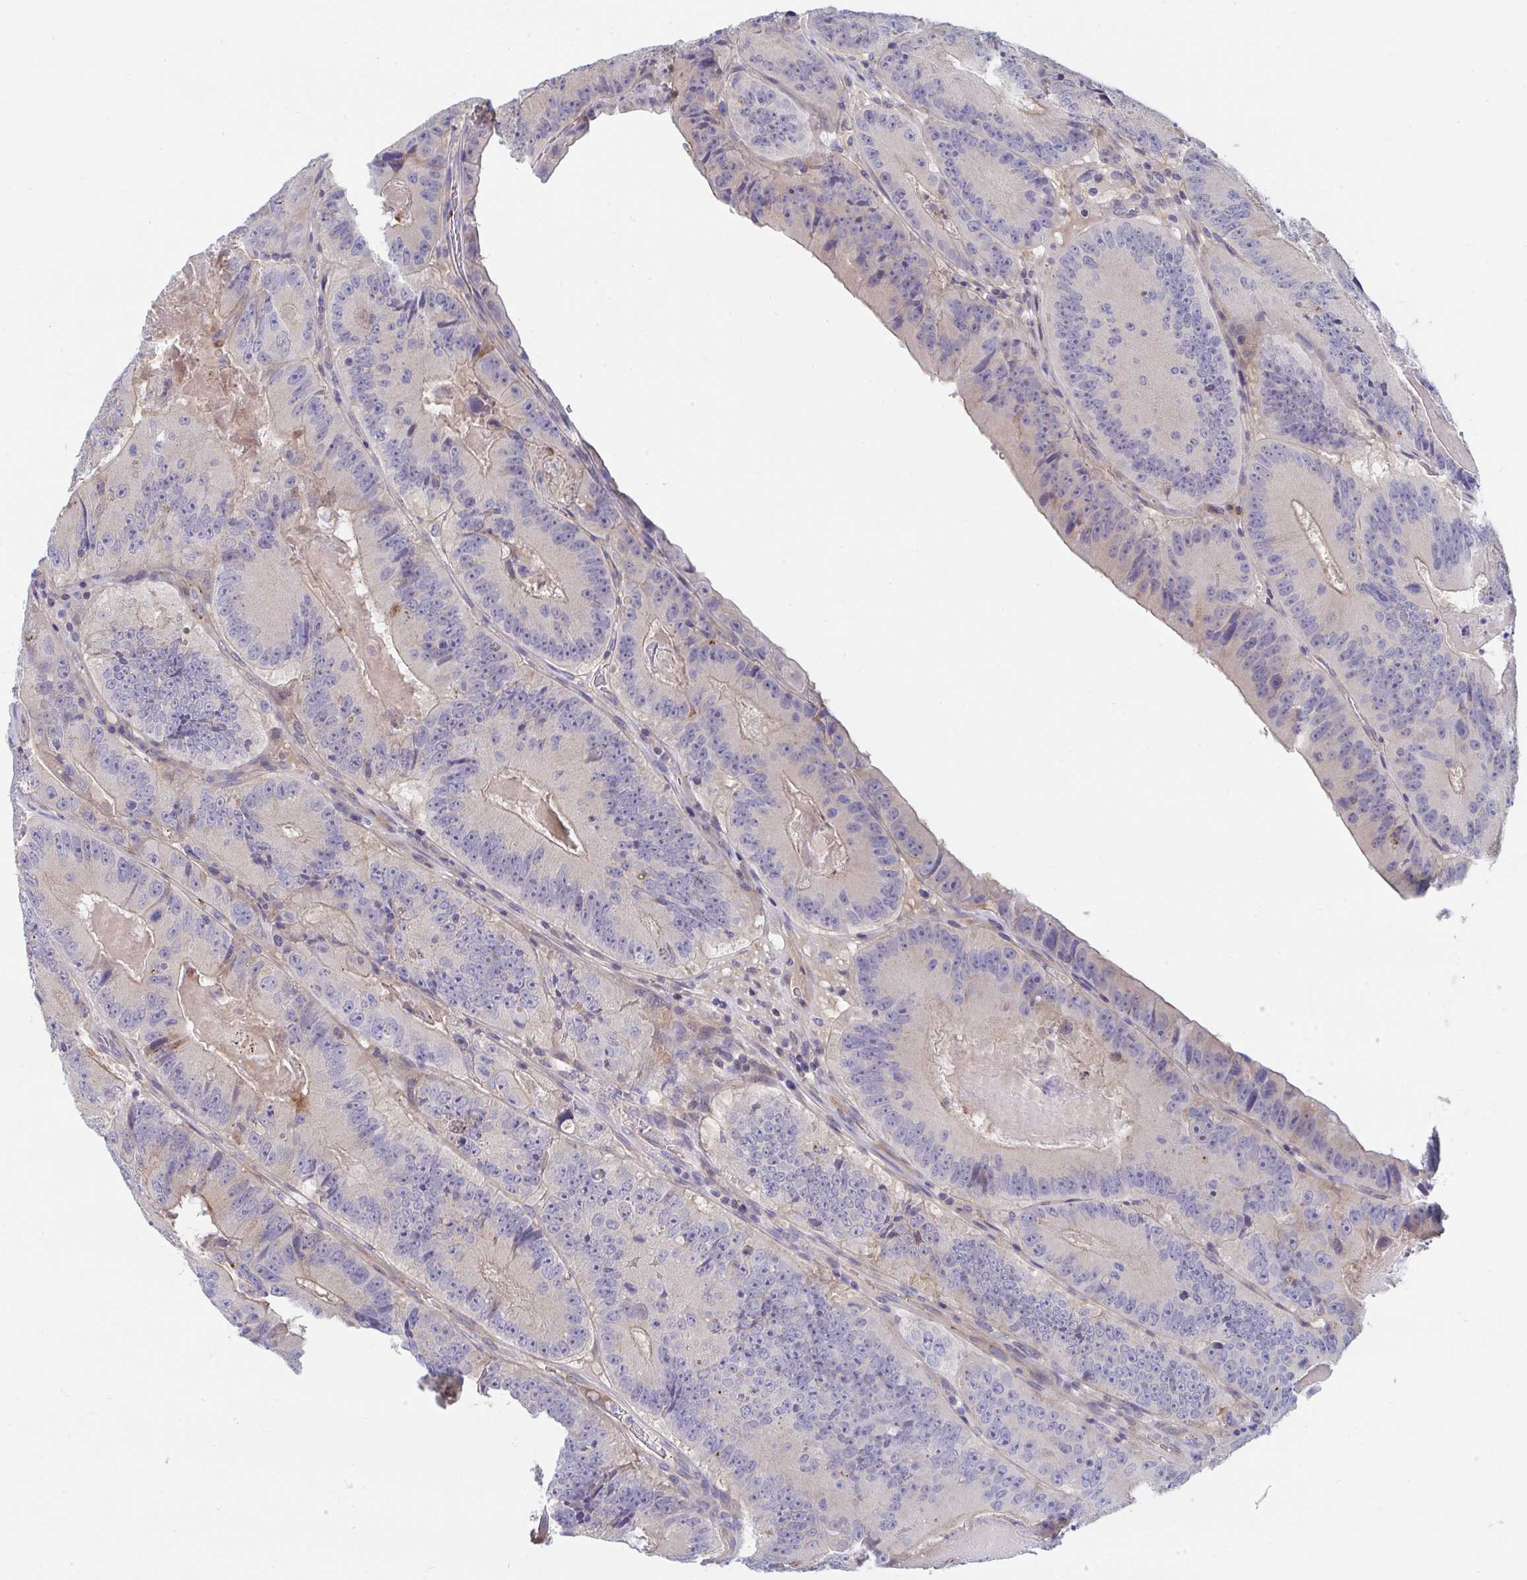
{"staining": {"intensity": "weak", "quantity": "<25%", "location": "cytoplasmic/membranous"}, "tissue": "colorectal cancer", "cell_type": "Tumor cells", "image_type": "cancer", "snomed": [{"axis": "morphology", "description": "Adenocarcinoma, NOS"}, {"axis": "topography", "description": "Colon"}], "caption": "Photomicrograph shows no protein staining in tumor cells of colorectal cancer (adenocarcinoma) tissue.", "gene": "P2RX3", "patient": {"sex": "female", "age": 86}}